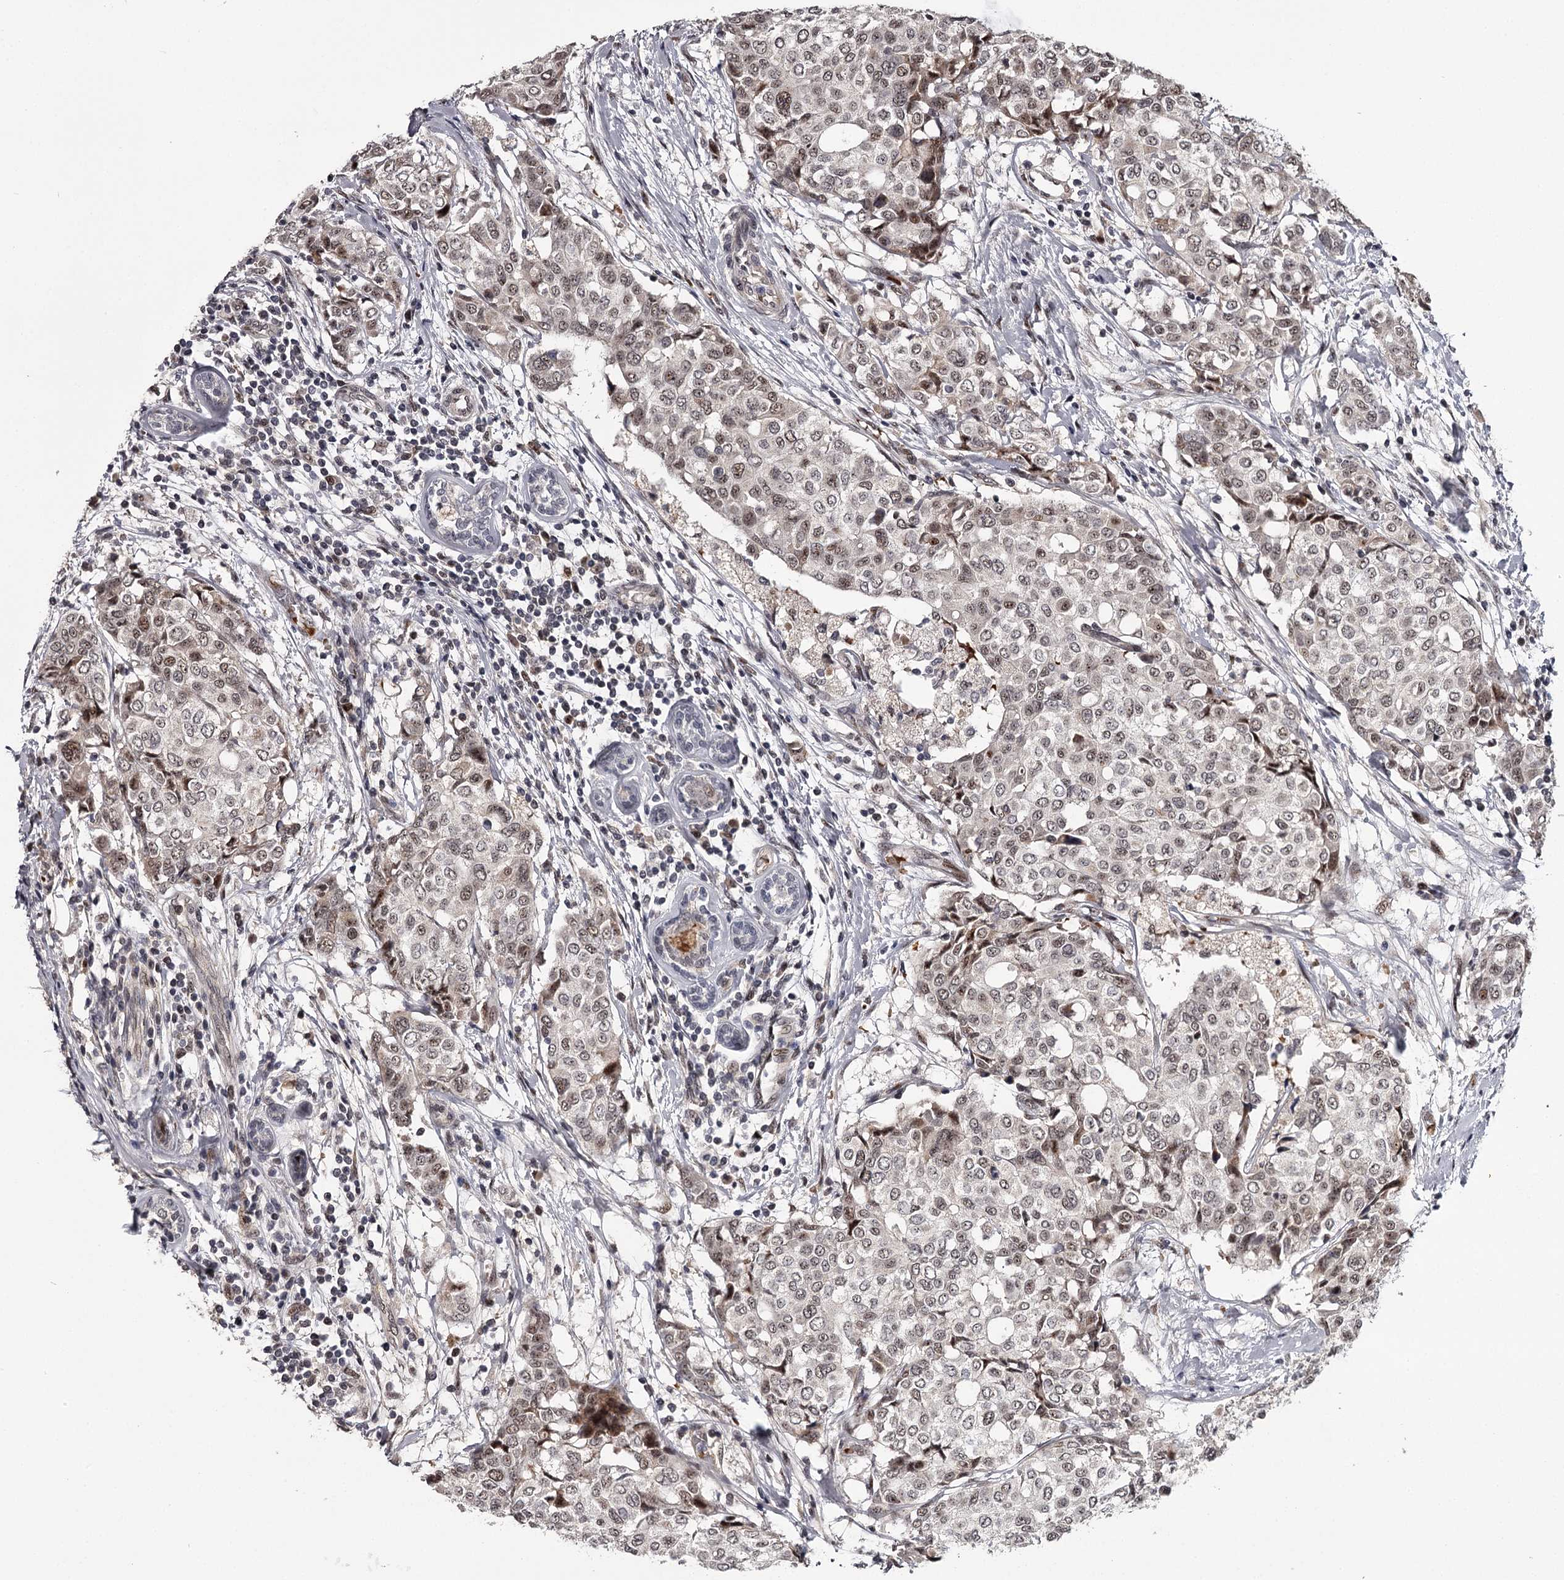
{"staining": {"intensity": "weak", "quantity": "25%-75%", "location": "nuclear"}, "tissue": "breast cancer", "cell_type": "Tumor cells", "image_type": "cancer", "snomed": [{"axis": "morphology", "description": "Lobular carcinoma"}, {"axis": "topography", "description": "Breast"}], "caption": "Immunohistochemistry (IHC) photomicrograph of human breast lobular carcinoma stained for a protein (brown), which exhibits low levels of weak nuclear expression in approximately 25%-75% of tumor cells.", "gene": "RNF44", "patient": {"sex": "female", "age": 51}}